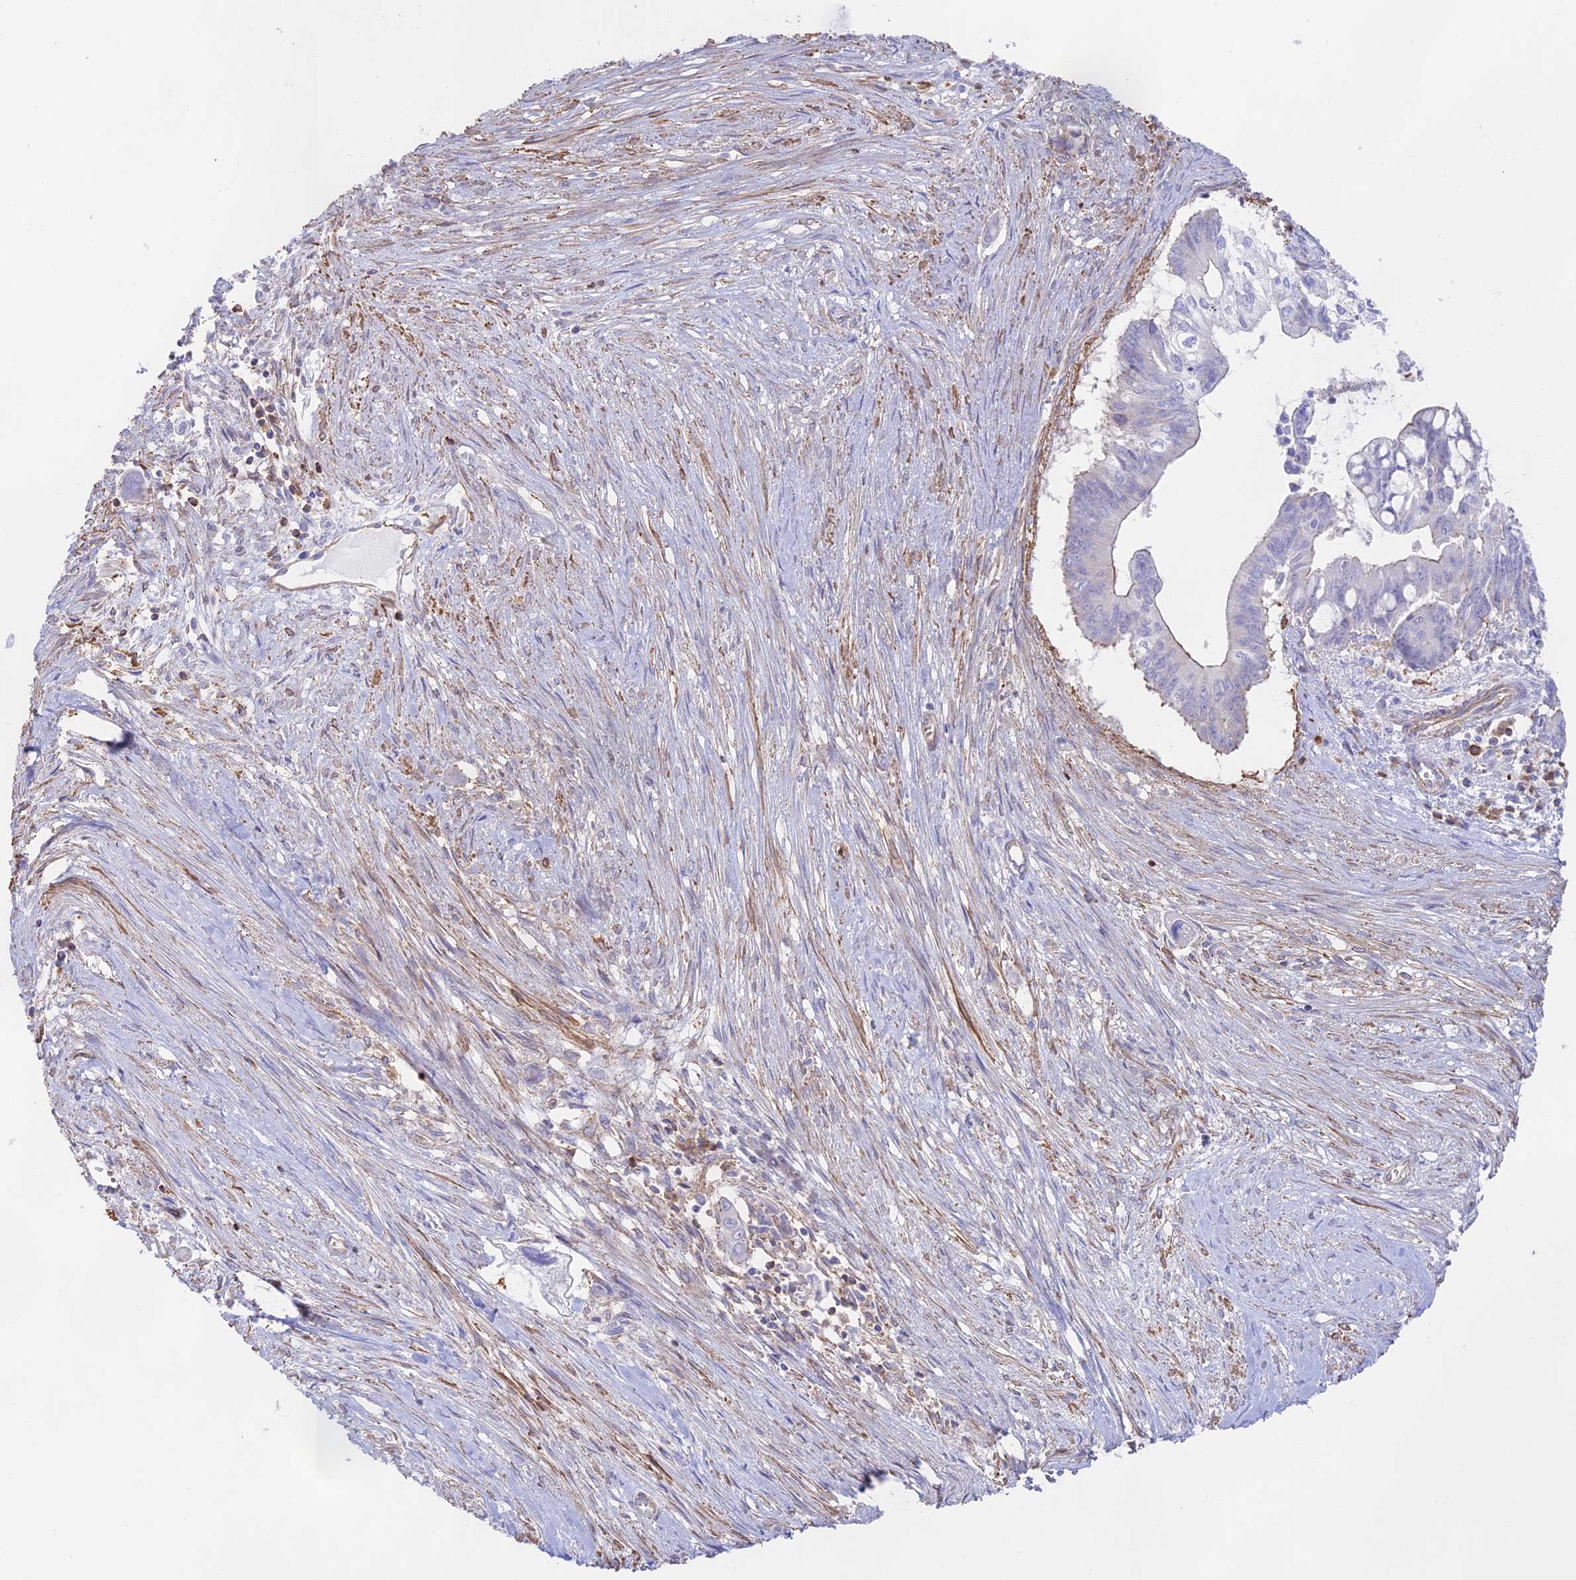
{"staining": {"intensity": "moderate", "quantity": "<25%", "location": "cytoplasmic/membranous"}, "tissue": "pancreatic cancer", "cell_type": "Tumor cells", "image_type": "cancer", "snomed": [{"axis": "morphology", "description": "Adenocarcinoma, NOS"}, {"axis": "topography", "description": "Pancreas"}], "caption": "Pancreatic cancer stained for a protein demonstrates moderate cytoplasmic/membranous positivity in tumor cells. The protein of interest is stained brown, and the nuclei are stained in blue (DAB IHC with brightfield microscopy, high magnification).", "gene": "DENND1C", "patient": {"sex": "male", "age": 68}}